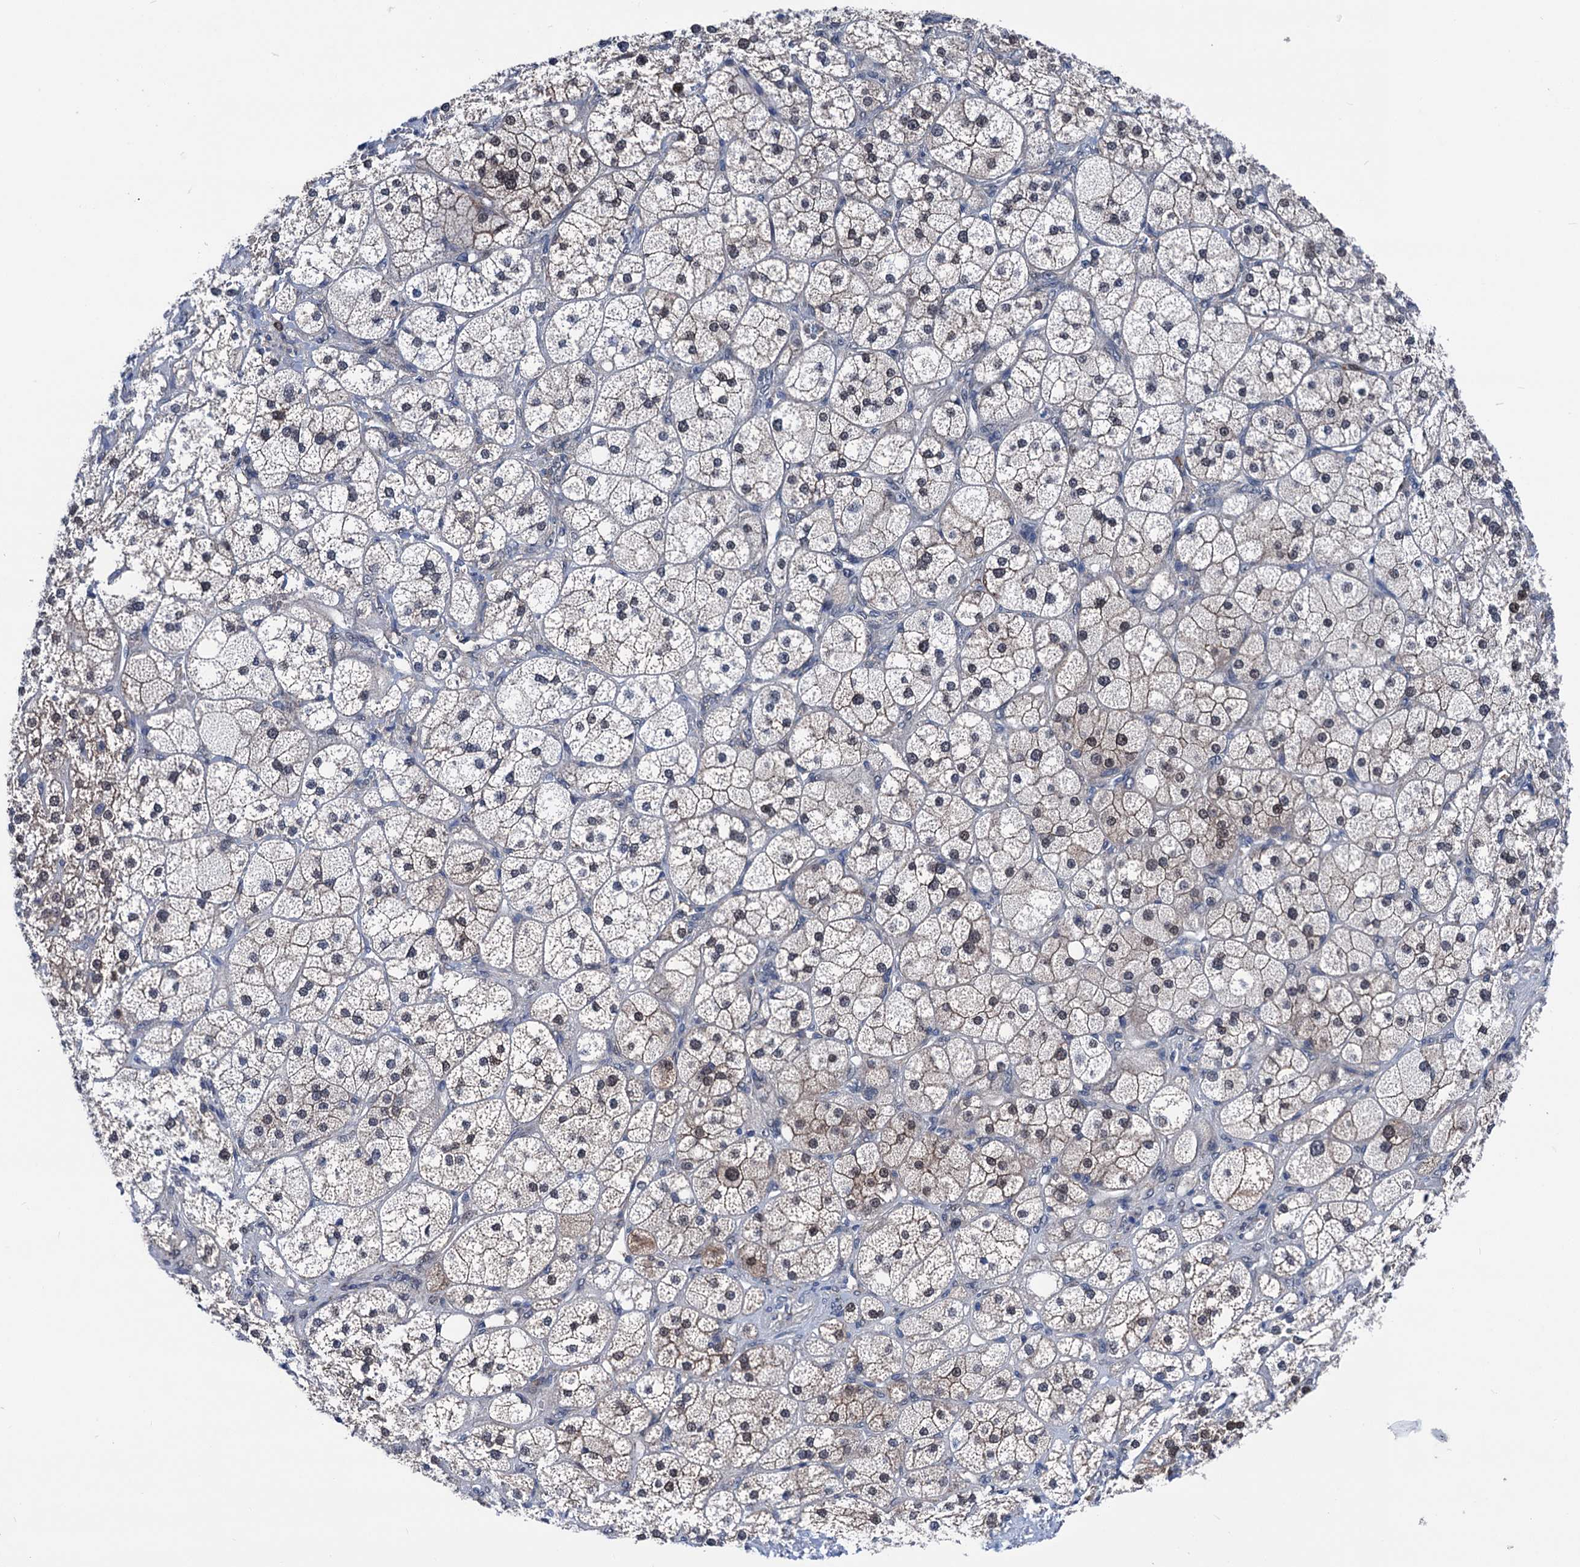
{"staining": {"intensity": "moderate", "quantity": "25%-75%", "location": "cytoplasmic/membranous,nuclear"}, "tissue": "adrenal gland", "cell_type": "Glandular cells", "image_type": "normal", "snomed": [{"axis": "morphology", "description": "Normal tissue, NOS"}, {"axis": "topography", "description": "Adrenal gland"}], "caption": "A brown stain shows moderate cytoplasmic/membranous,nuclear staining of a protein in glandular cells of normal human adrenal gland. (DAB IHC with brightfield microscopy, high magnification).", "gene": "GLO1", "patient": {"sex": "male", "age": 61}}